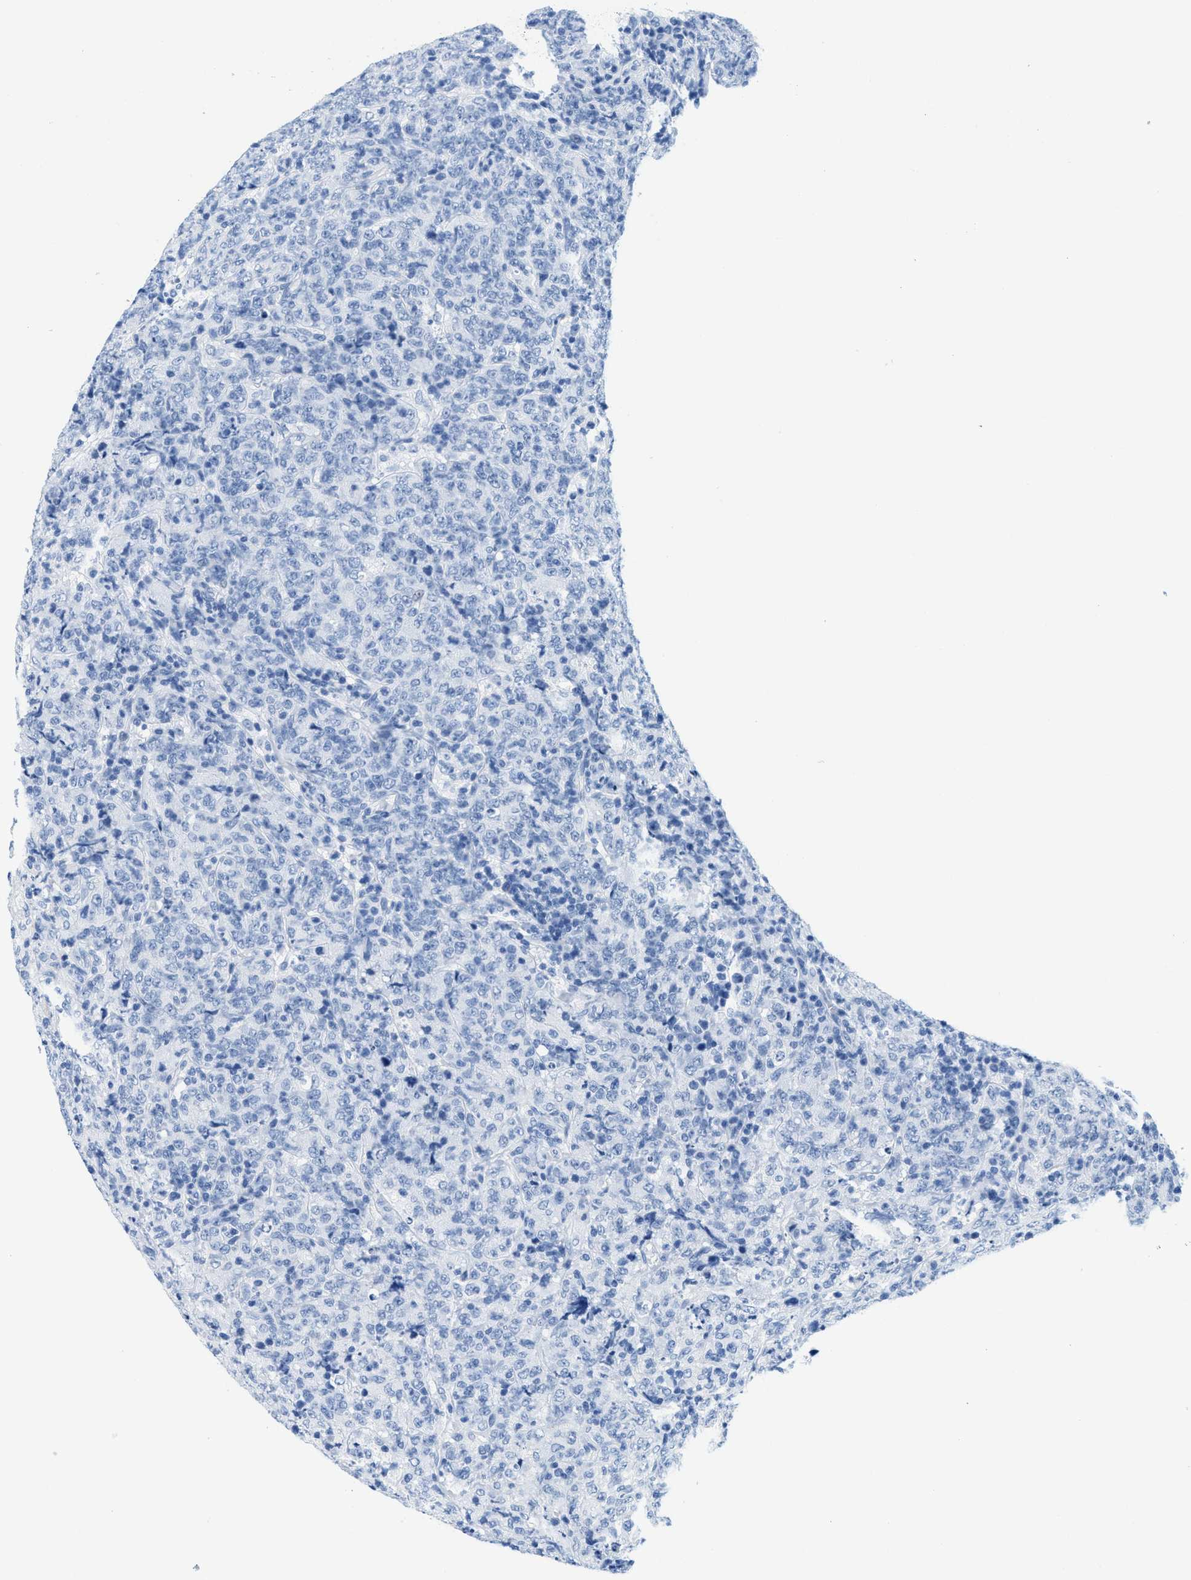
{"staining": {"intensity": "negative", "quantity": "none", "location": "none"}, "tissue": "lymphoma", "cell_type": "Tumor cells", "image_type": "cancer", "snomed": [{"axis": "morphology", "description": "Malignant lymphoma, non-Hodgkin's type, High grade"}, {"axis": "topography", "description": "Tonsil"}], "caption": "This is an immunohistochemistry (IHC) micrograph of human lymphoma. There is no expression in tumor cells.", "gene": "GSN", "patient": {"sex": "female", "age": 36}}